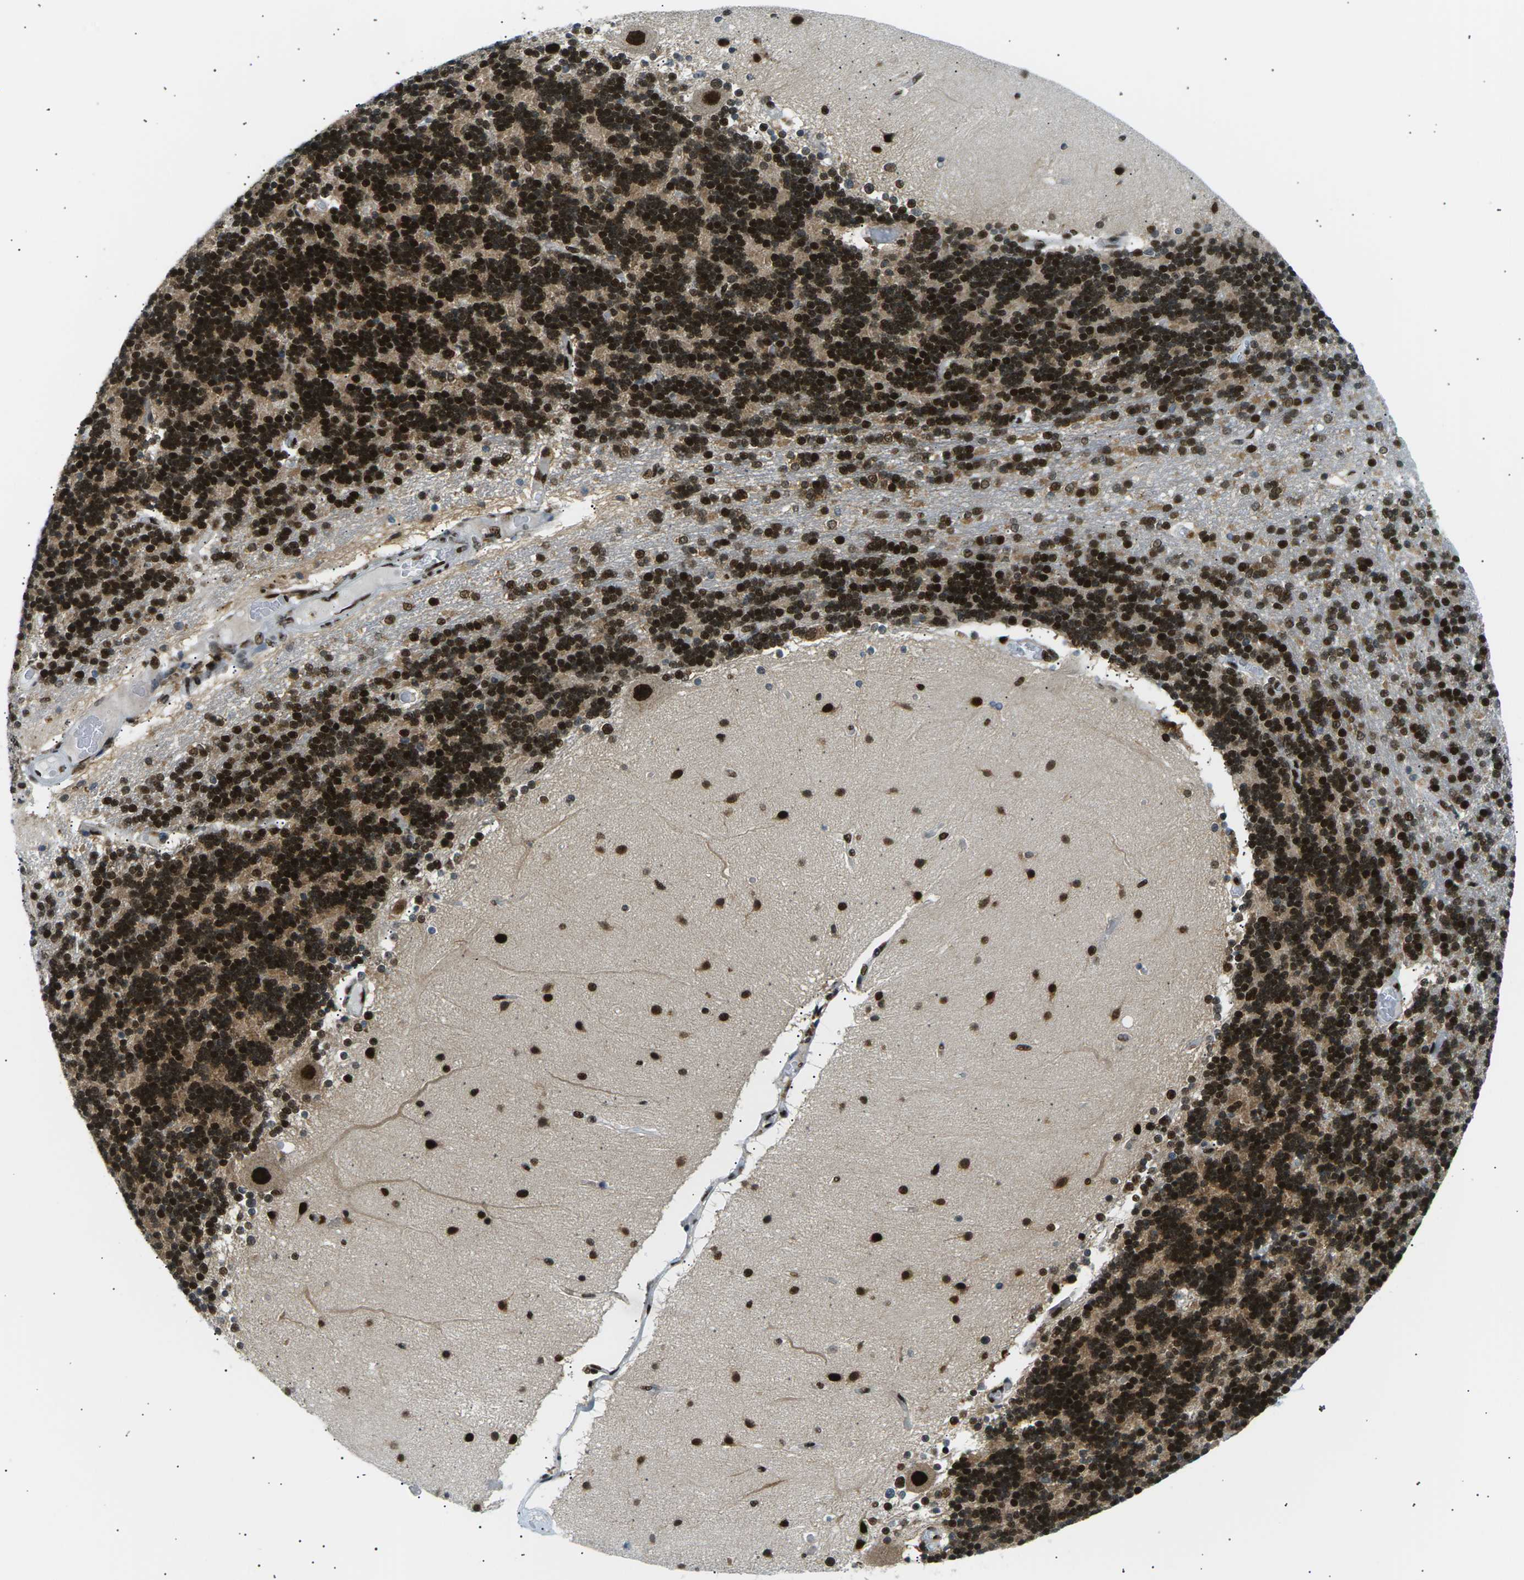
{"staining": {"intensity": "strong", "quantity": ">75%", "location": "cytoplasmic/membranous,nuclear"}, "tissue": "cerebellum", "cell_type": "Cells in granular layer", "image_type": "normal", "snomed": [{"axis": "morphology", "description": "Normal tissue, NOS"}, {"axis": "topography", "description": "Cerebellum"}], "caption": "Cerebellum stained for a protein (brown) exhibits strong cytoplasmic/membranous,nuclear positive expression in about >75% of cells in granular layer.", "gene": "RPA2", "patient": {"sex": "female", "age": 54}}